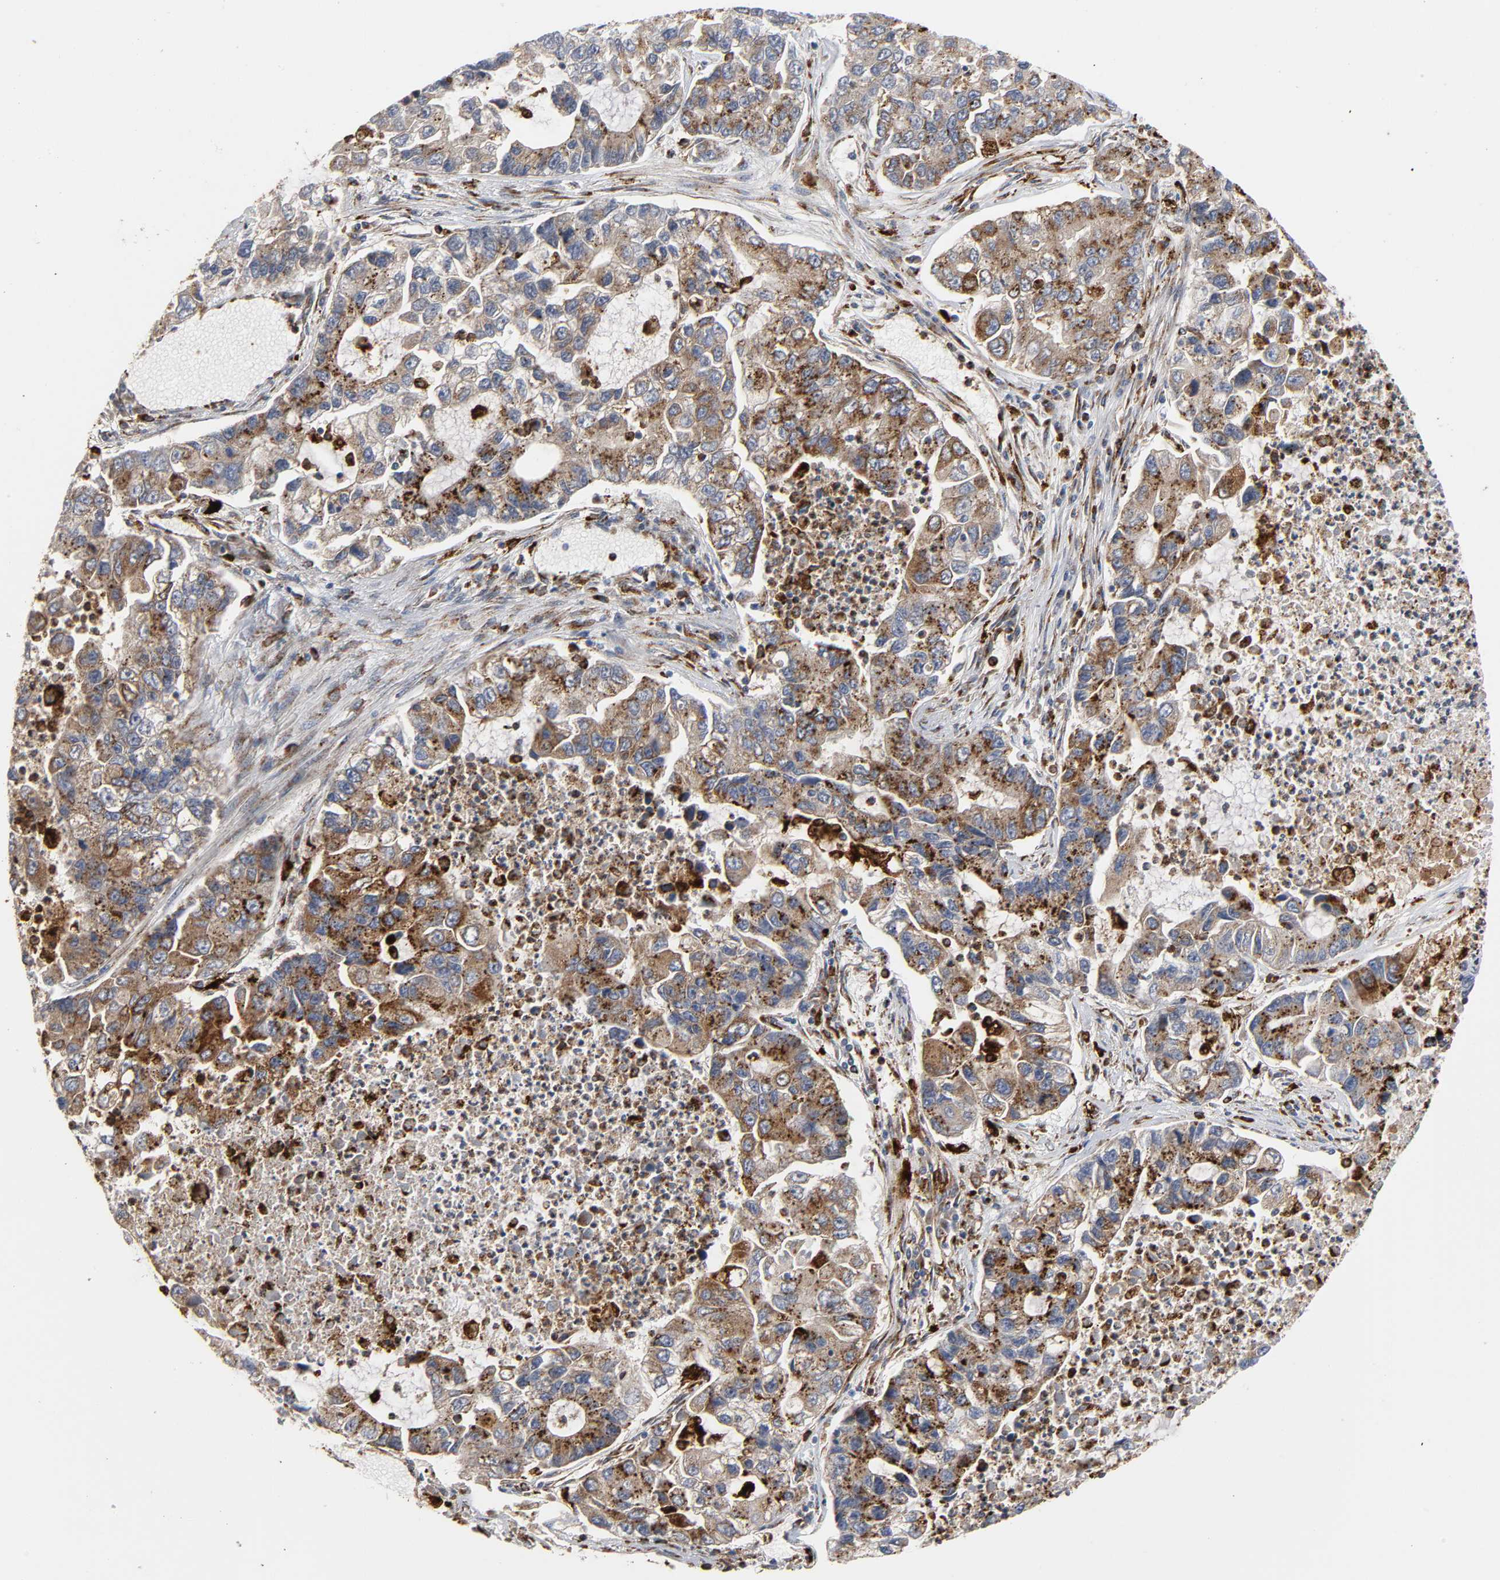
{"staining": {"intensity": "moderate", "quantity": ">75%", "location": "cytoplasmic/membranous"}, "tissue": "lung cancer", "cell_type": "Tumor cells", "image_type": "cancer", "snomed": [{"axis": "morphology", "description": "Adenocarcinoma, NOS"}, {"axis": "topography", "description": "Lung"}], "caption": "Immunohistochemical staining of human adenocarcinoma (lung) exhibits medium levels of moderate cytoplasmic/membranous protein positivity in about >75% of tumor cells.", "gene": "PSAP", "patient": {"sex": "female", "age": 51}}